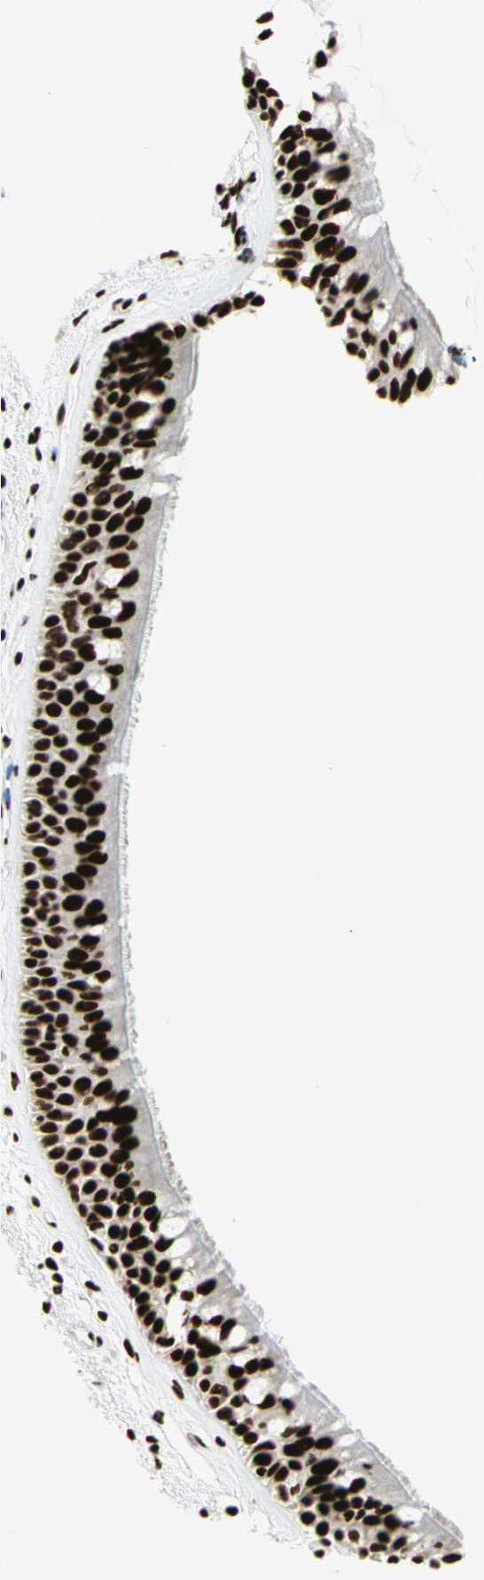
{"staining": {"intensity": "strong", "quantity": ">75%", "location": "nuclear"}, "tissue": "bronchus", "cell_type": "Respiratory epithelial cells", "image_type": "normal", "snomed": [{"axis": "morphology", "description": "Normal tissue, NOS"}, {"axis": "topography", "description": "Bronchus"}], "caption": "High-magnification brightfield microscopy of benign bronchus stained with DAB (brown) and counterstained with hematoxylin (blue). respiratory epithelial cells exhibit strong nuclear positivity is appreciated in about>75% of cells. (DAB IHC with brightfield microscopy, high magnification).", "gene": "CCAR1", "patient": {"sex": "female", "age": 54}}